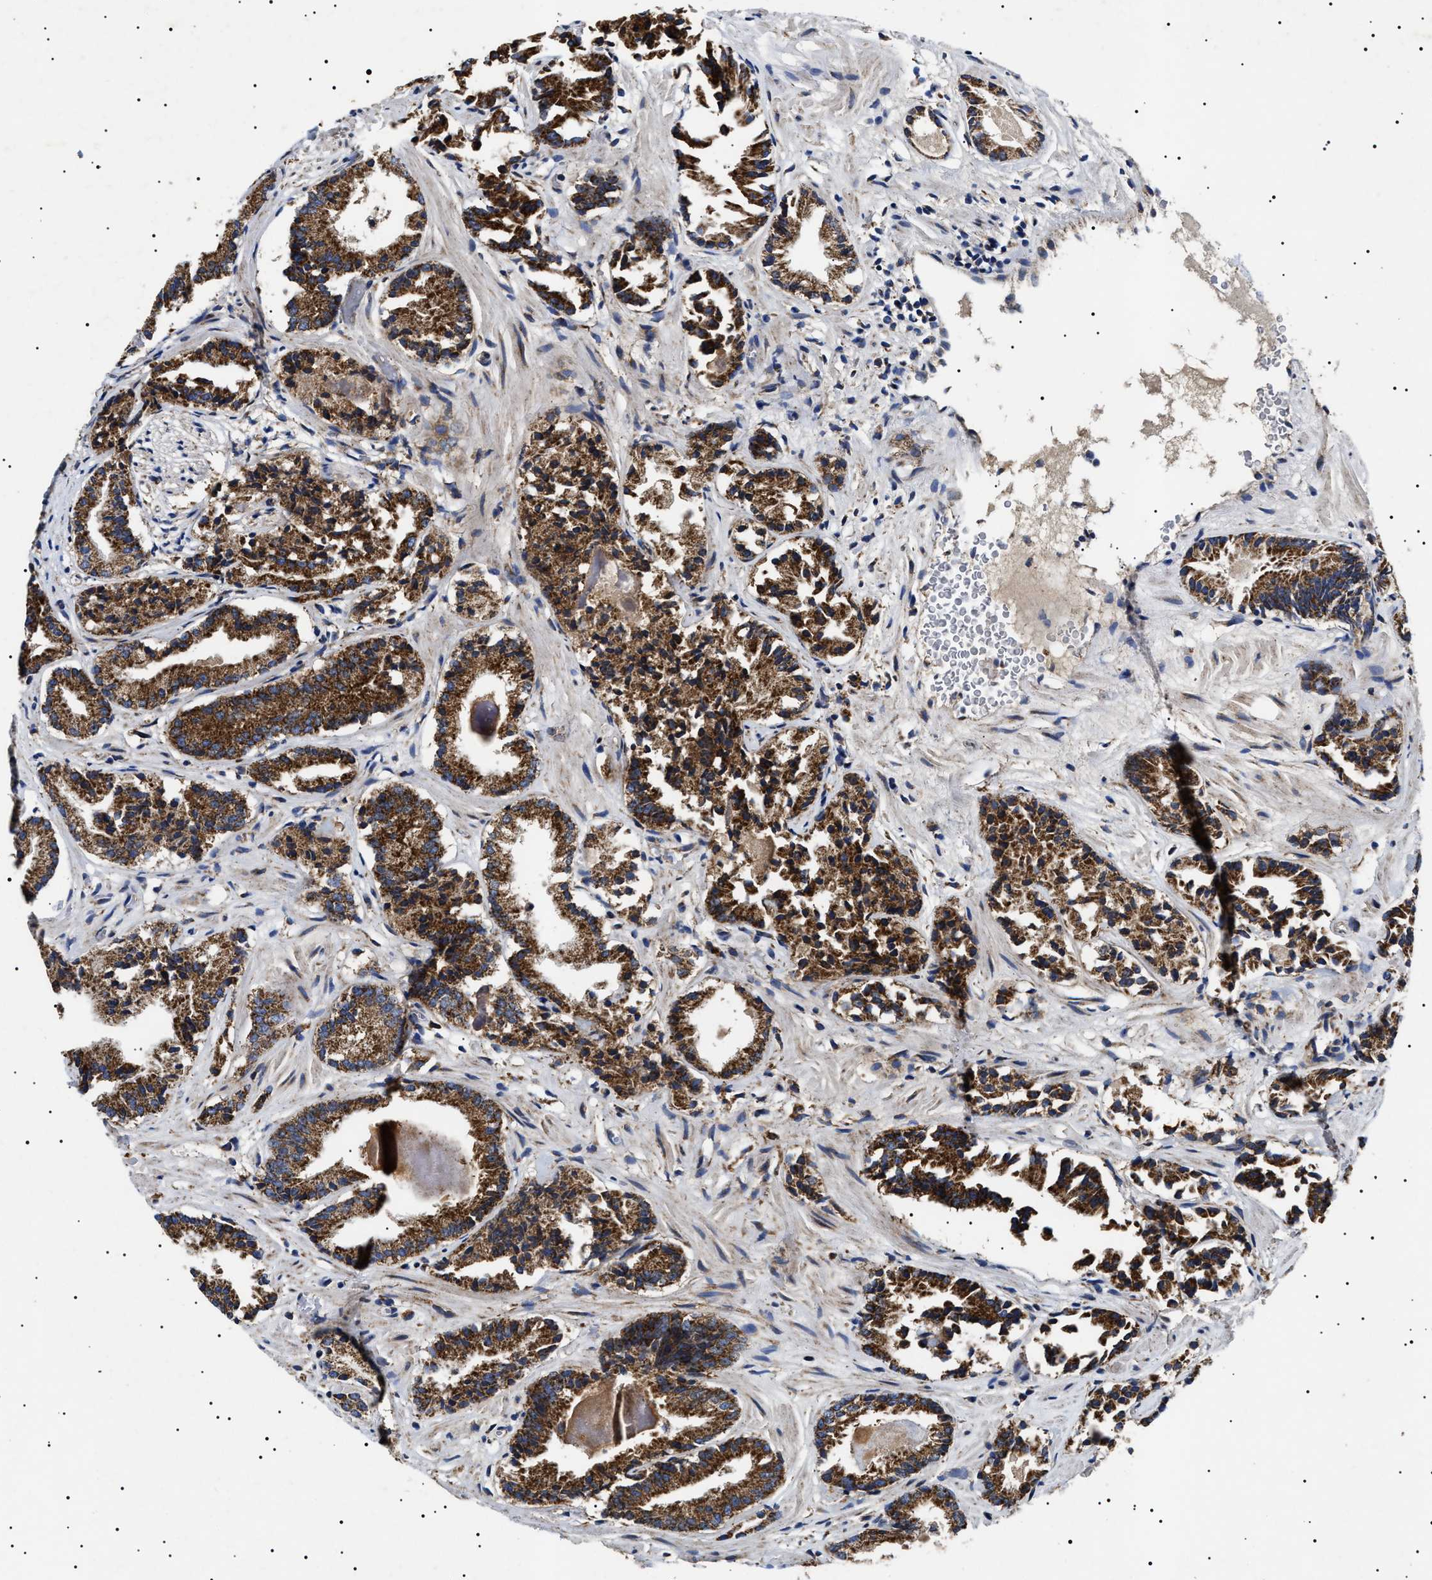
{"staining": {"intensity": "strong", "quantity": ">75%", "location": "cytoplasmic/membranous"}, "tissue": "prostate cancer", "cell_type": "Tumor cells", "image_type": "cancer", "snomed": [{"axis": "morphology", "description": "Adenocarcinoma, Low grade"}, {"axis": "topography", "description": "Prostate"}], "caption": "Strong cytoplasmic/membranous positivity for a protein is appreciated in about >75% of tumor cells of prostate adenocarcinoma (low-grade) using IHC.", "gene": "CHRDL2", "patient": {"sex": "male", "age": 51}}